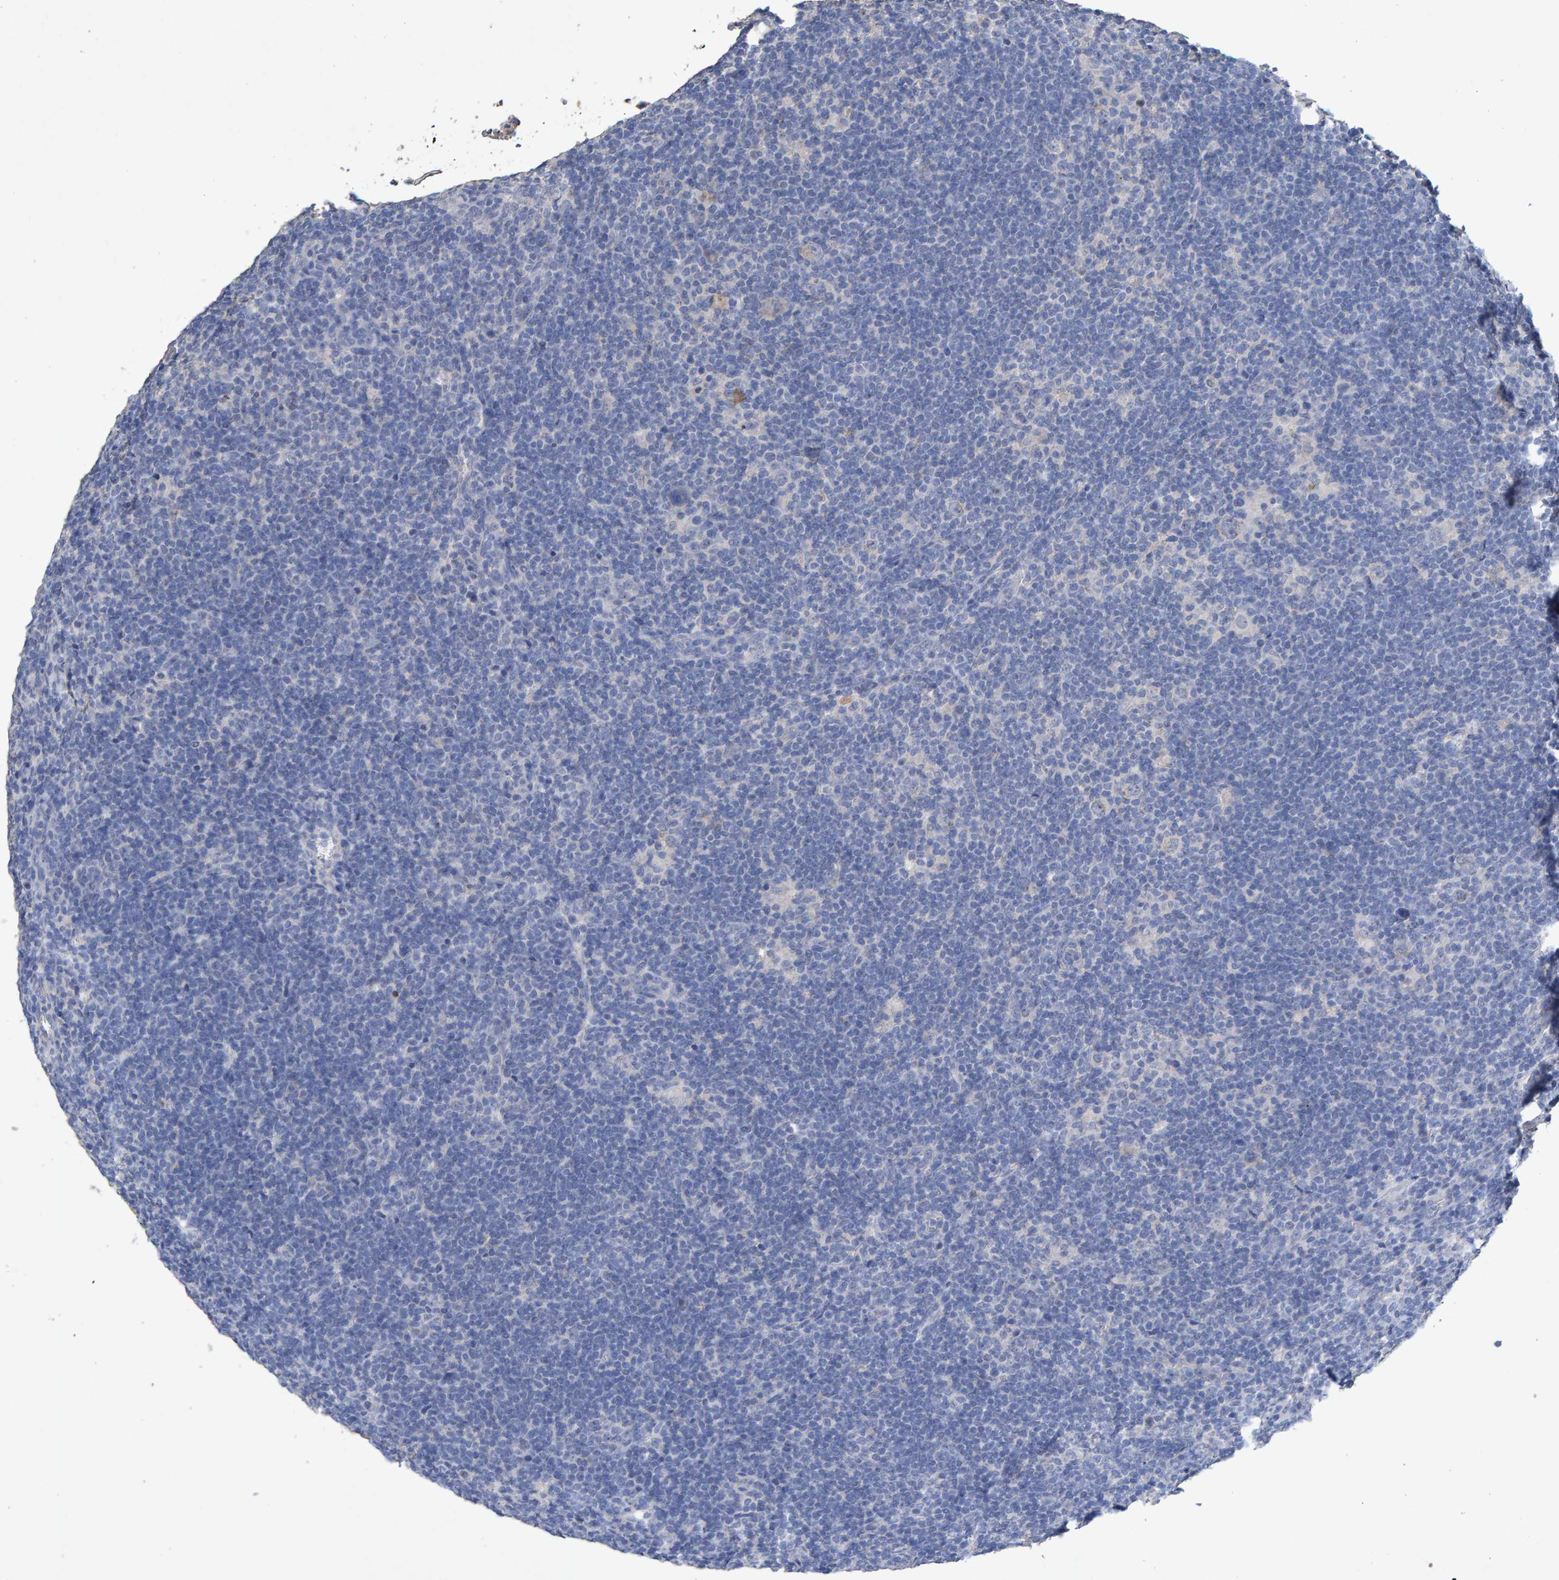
{"staining": {"intensity": "negative", "quantity": "none", "location": "none"}, "tissue": "lymphoma", "cell_type": "Tumor cells", "image_type": "cancer", "snomed": [{"axis": "morphology", "description": "Hodgkin's disease, NOS"}, {"axis": "topography", "description": "Lymph node"}], "caption": "Image shows no significant protein expression in tumor cells of lymphoma.", "gene": "CTH", "patient": {"sex": "female", "age": 57}}